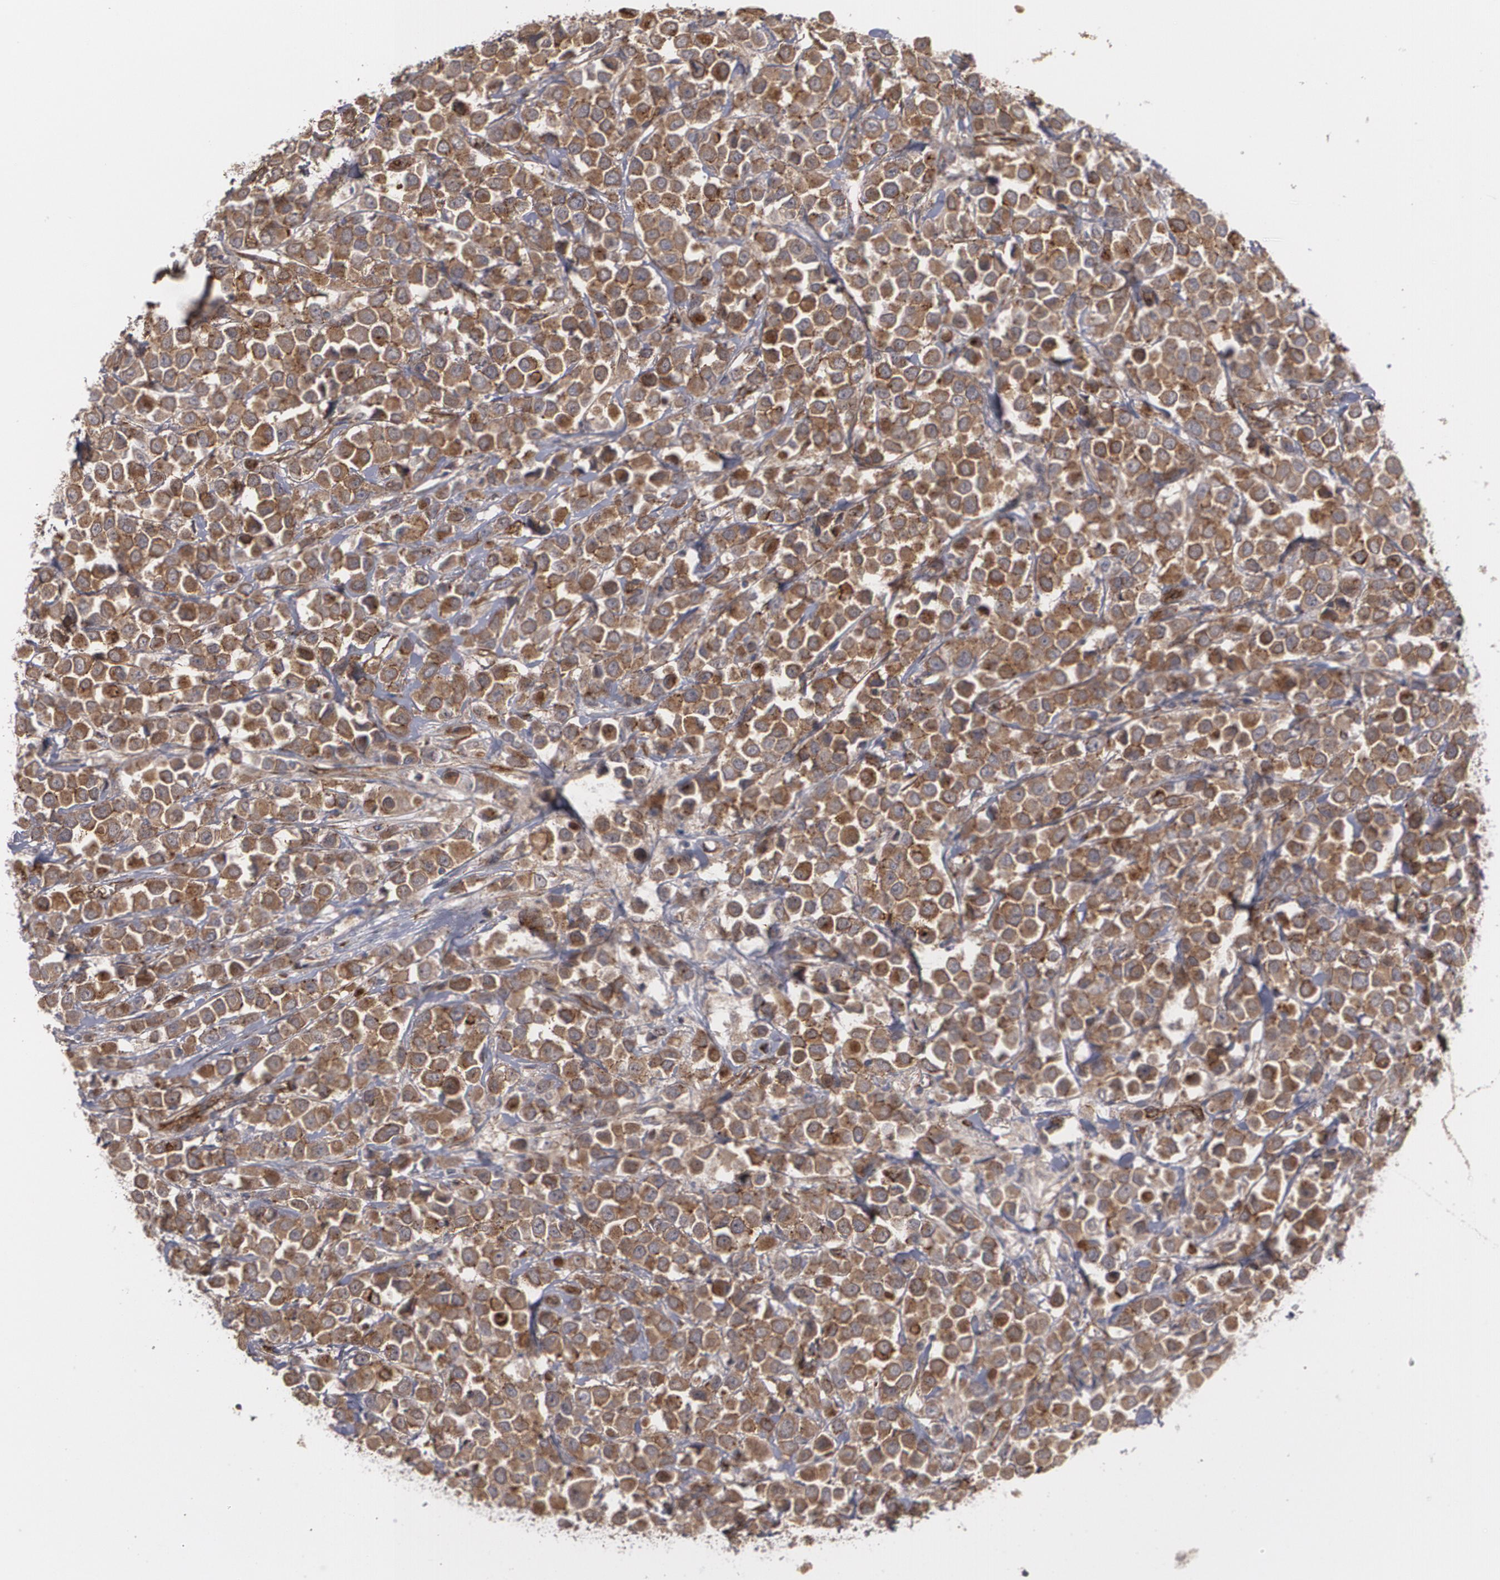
{"staining": {"intensity": "moderate", "quantity": ">75%", "location": "cytoplasmic/membranous"}, "tissue": "breast cancer", "cell_type": "Tumor cells", "image_type": "cancer", "snomed": [{"axis": "morphology", "description": "Duct carcinoma"}, {"axis": "topography", "description": "Breast"}], "caption": "Protein expression analysis of human invasive ductal carcinoma (breast) reveals moderate cytoplasmic/membranous staining in approximately >75% of tumor cells.", "gene": "TJP1", "patient": {"sex": "female", "age": 61}}